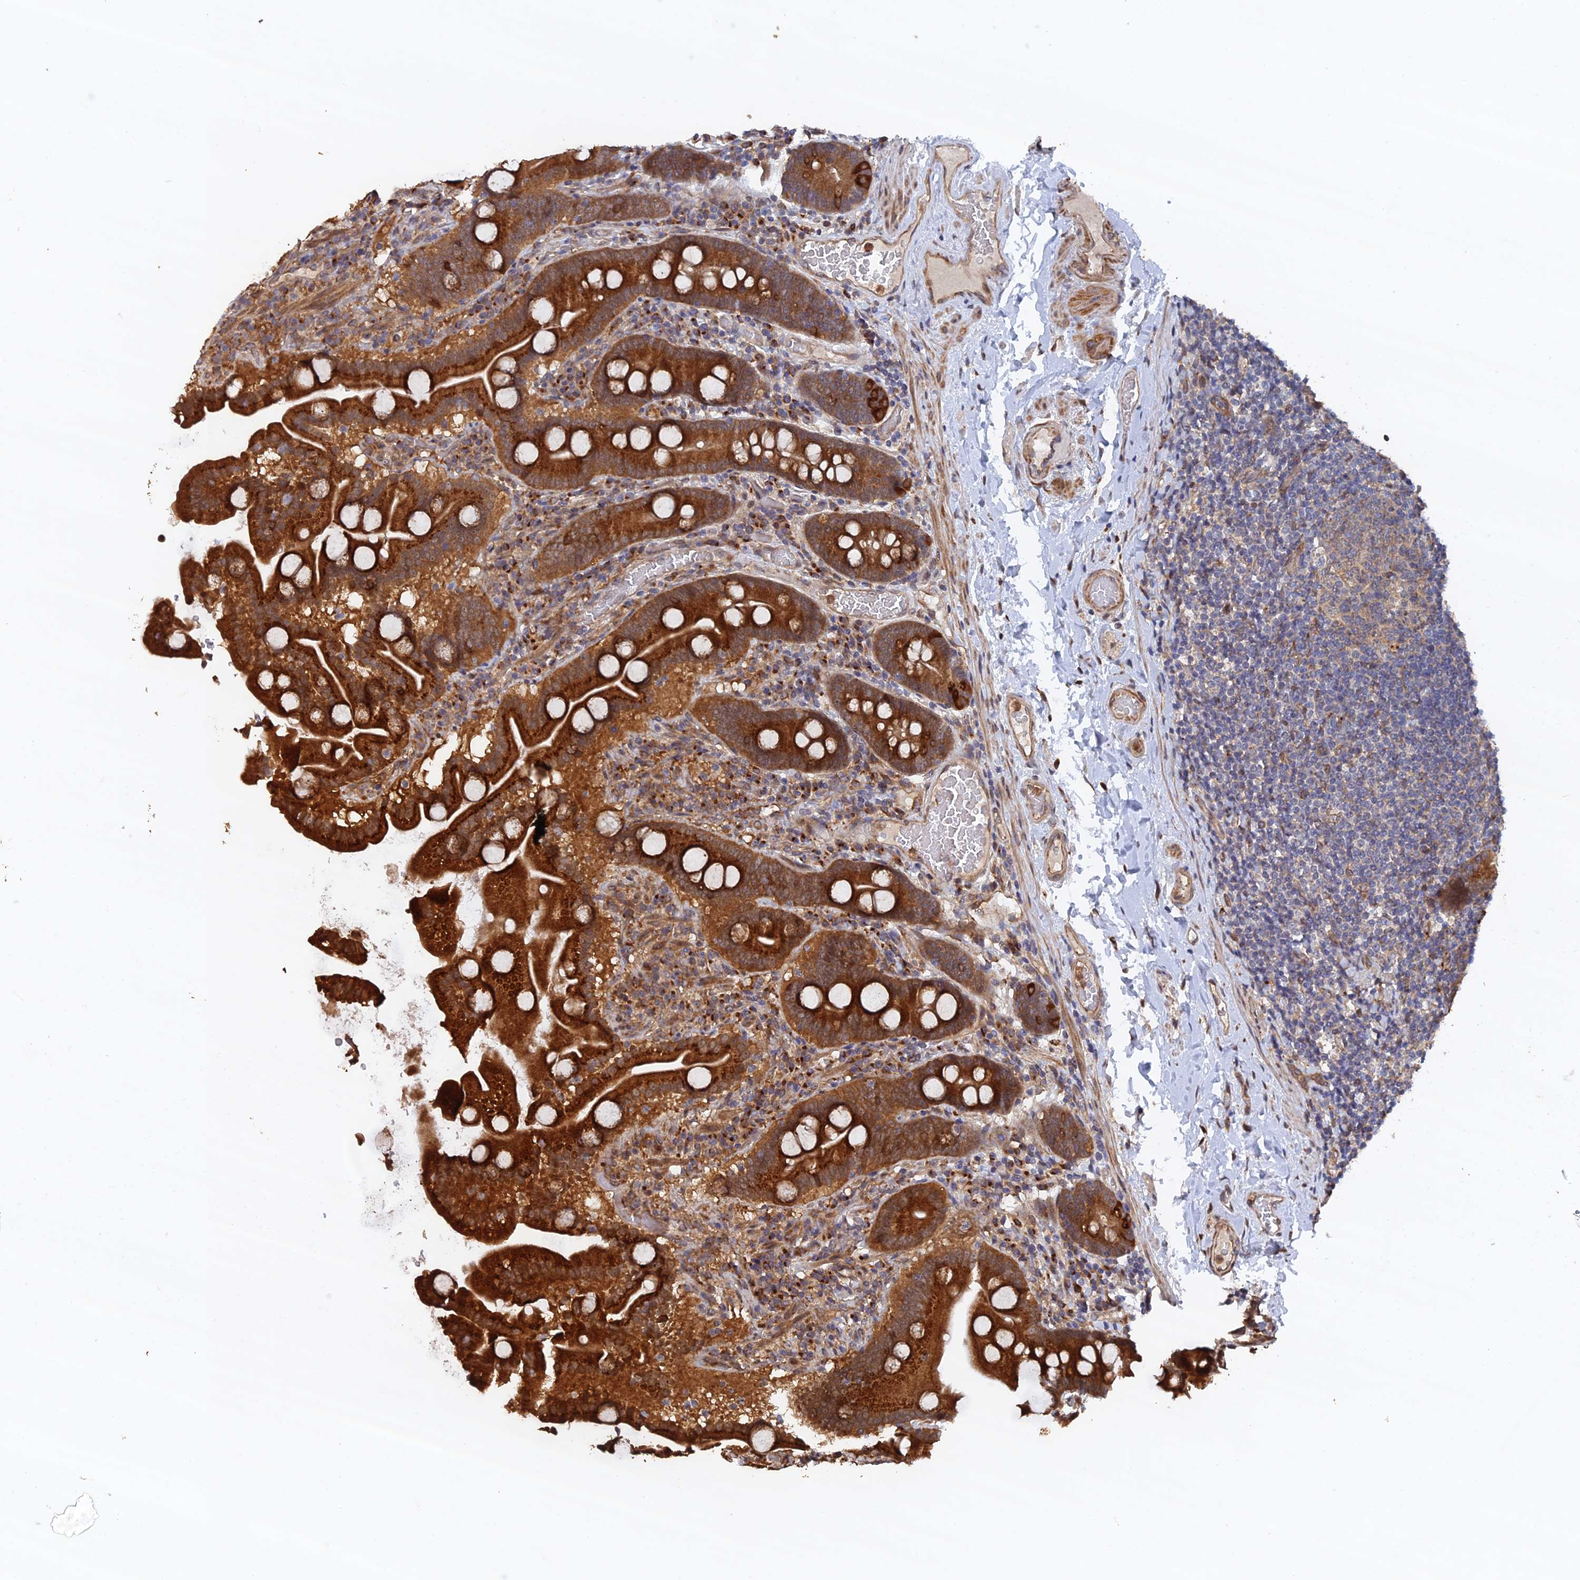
{"staining": {"intensity": "strong", "quantity": ">75%", "location": "cytoplasmic/membranous"}, "tissue": "duodenum", "cell_type": "Glandular cells", "image_type": "normal", "snomed": [{"axis": "morphology", "description": "Normal tissue, NOS"}, {"axis": "topography", "description": "Duodenum"}], "caption": "Immunohistochemistry image of normal human duodenum stained for a protein (brown), which shows high levels of strong cytoplasmic/membranous positivity in approximately >75% of glandular cells.", "gene": "VPS37C", "patient": {"sex": "male", "age": 55}}